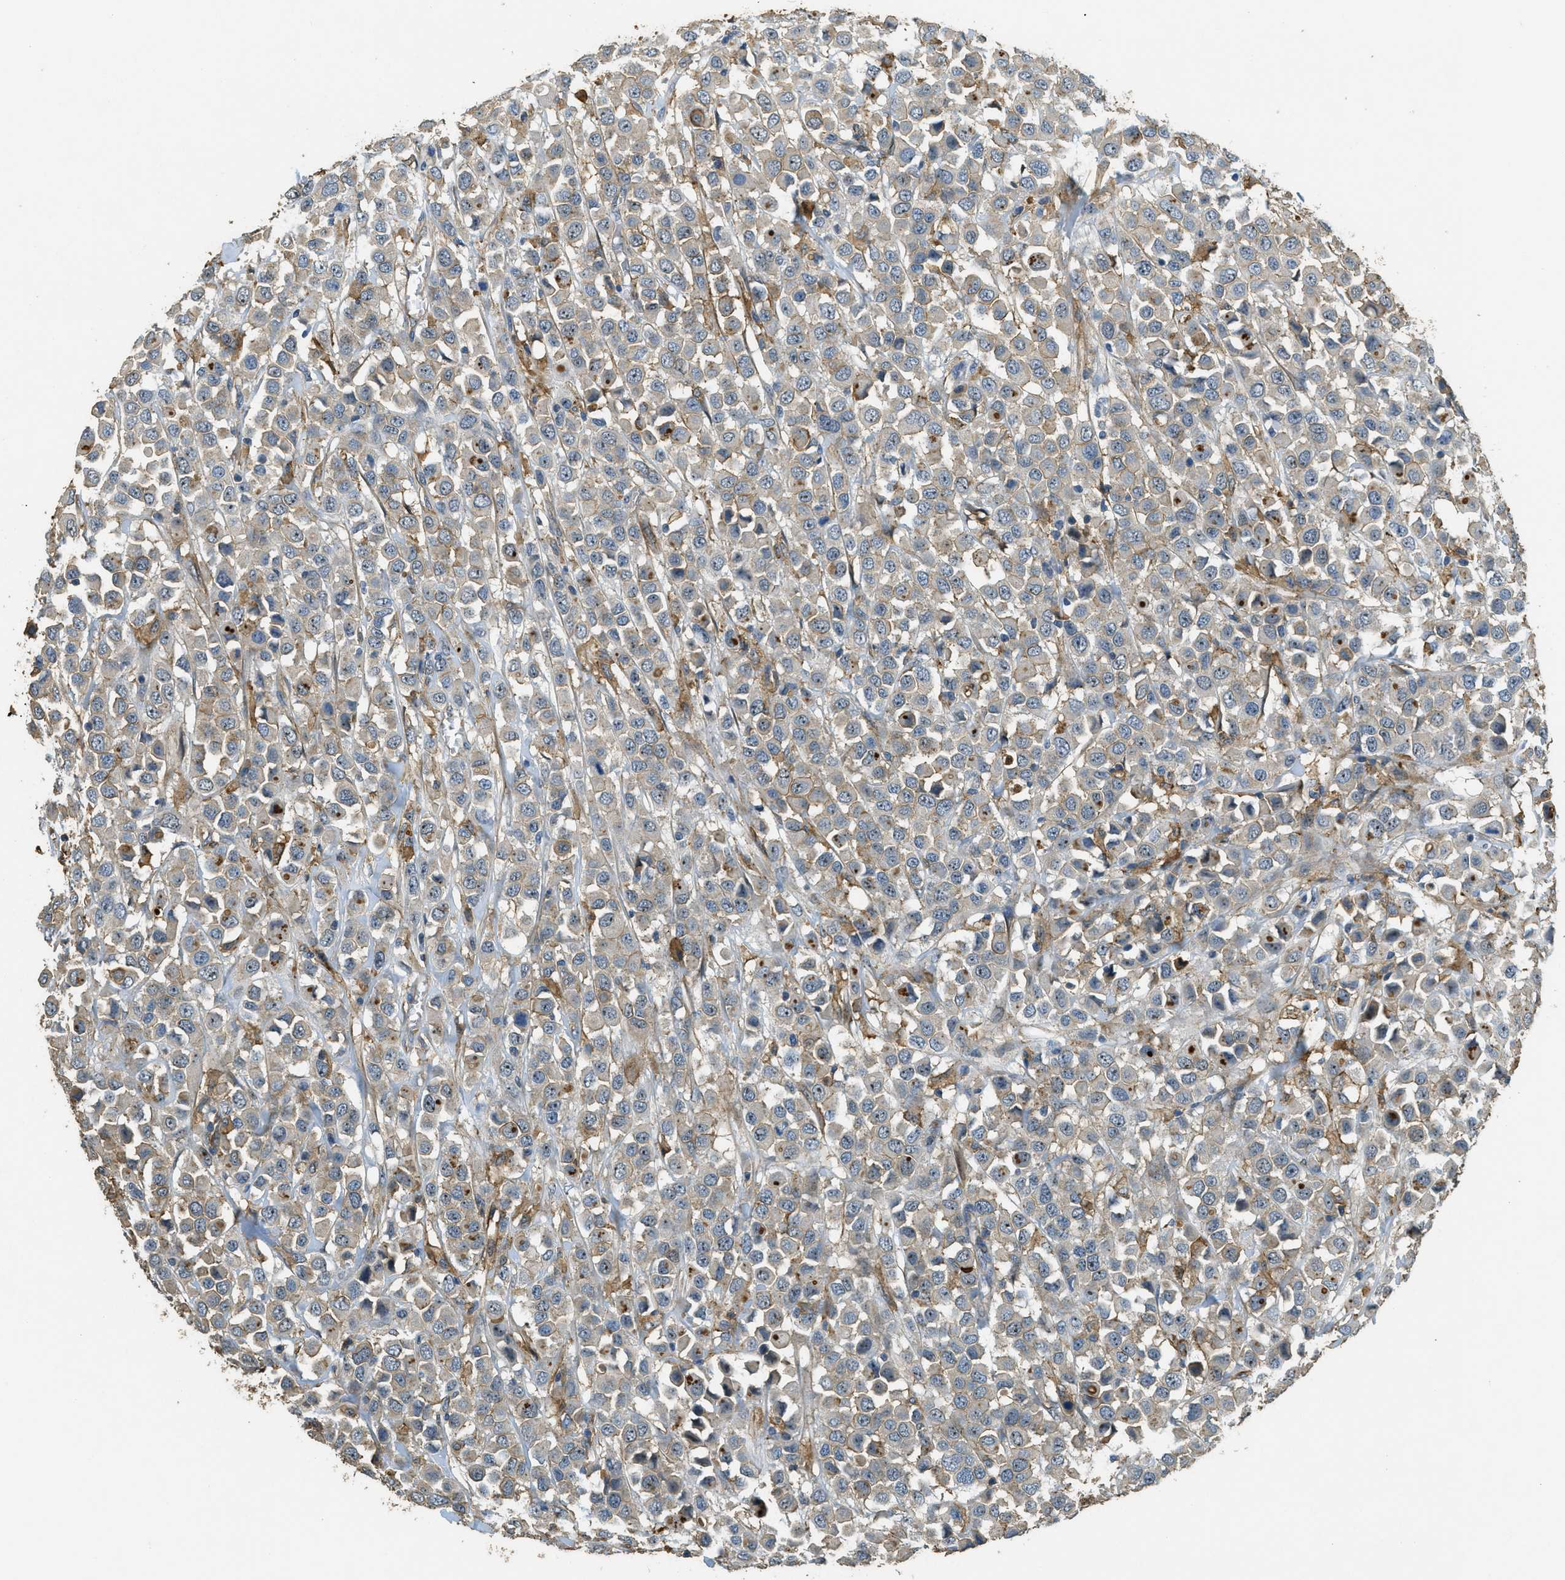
{"staining": {"intensity": "weak", "quantity": "25%-75%", "location": "cytoplasmic/membranous,nuclear"}, "tissue": "breast cancer", "cell_type": "Tumor cells", "image_type": "cancer", "snomed": [{"axis": "morphology", "description": "Duct carcinoma"}, {"axis": "topography", "description": "Breast"}], "caption": "About 25%-75% of tumor cells in human breast cancer (intraductal carcinoma) demonstrate weak cytoplasmic/membranous and nuclear protein expression as visualized by brown immunohistochemical staining.", "gene": "OSMR", "patient": {"sex": "female", "age": 61}}